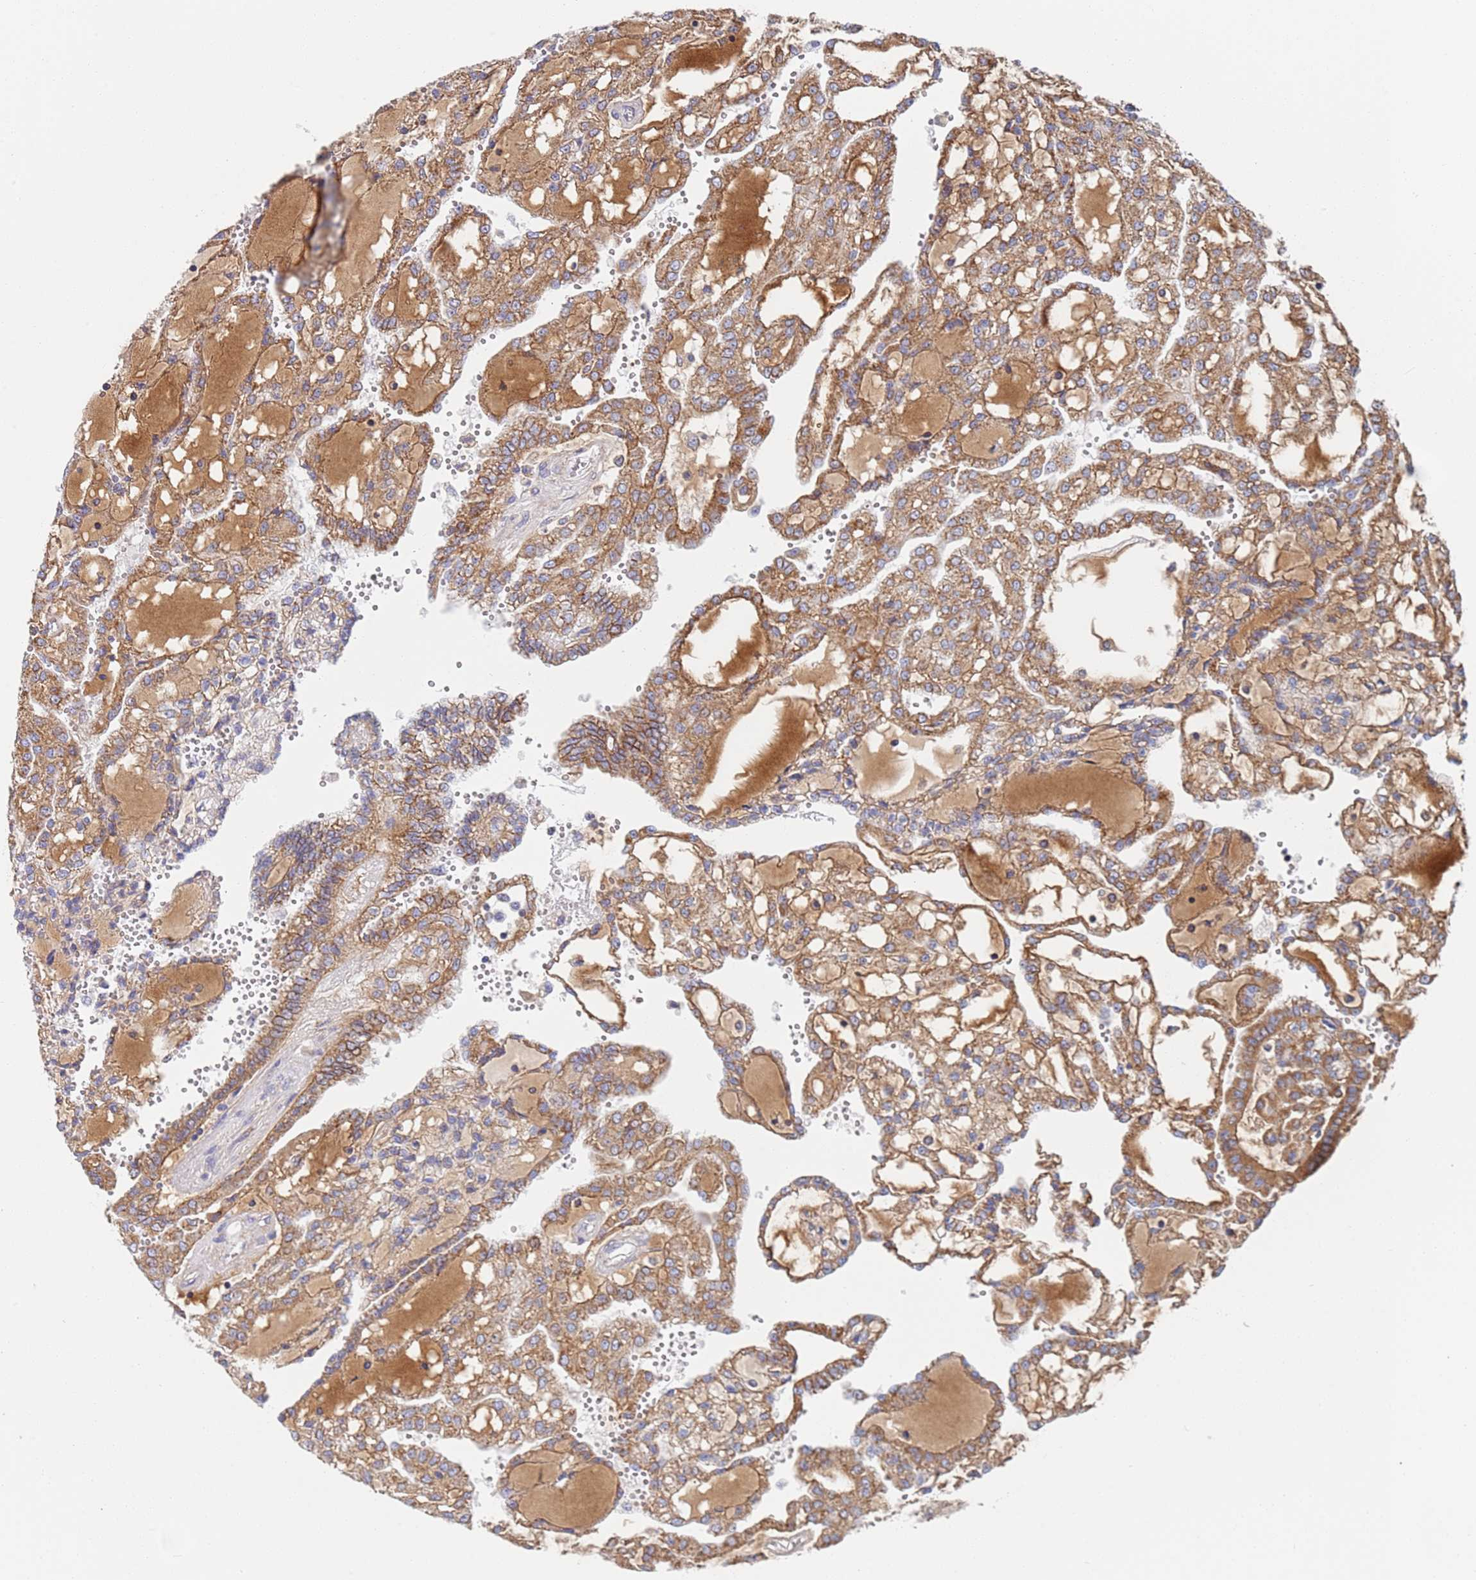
{"staining": {"intensity": "moderate", "quantity": ">75%", "location": "cytoplasmic/membranous"}, "tissue": "renal cancer", "cell_type": "Tumor cells", "image_type": "cancer", "snomed": [{"axis": "morphology", "description": "Adenocarcinoma, NOS"}, {"axis": "topography", "description": "Kidney"}], "caption": "Immunohistochemistry histopathology image of human renal adenocarcinoma stained for a protein (brown), which demonstrates medium levels of moderate cytoplasmic/membranous expression in about >75% of tumor cells.", "gene": "PWWP3A", "patient": {"sex": "male", "age": 63}}